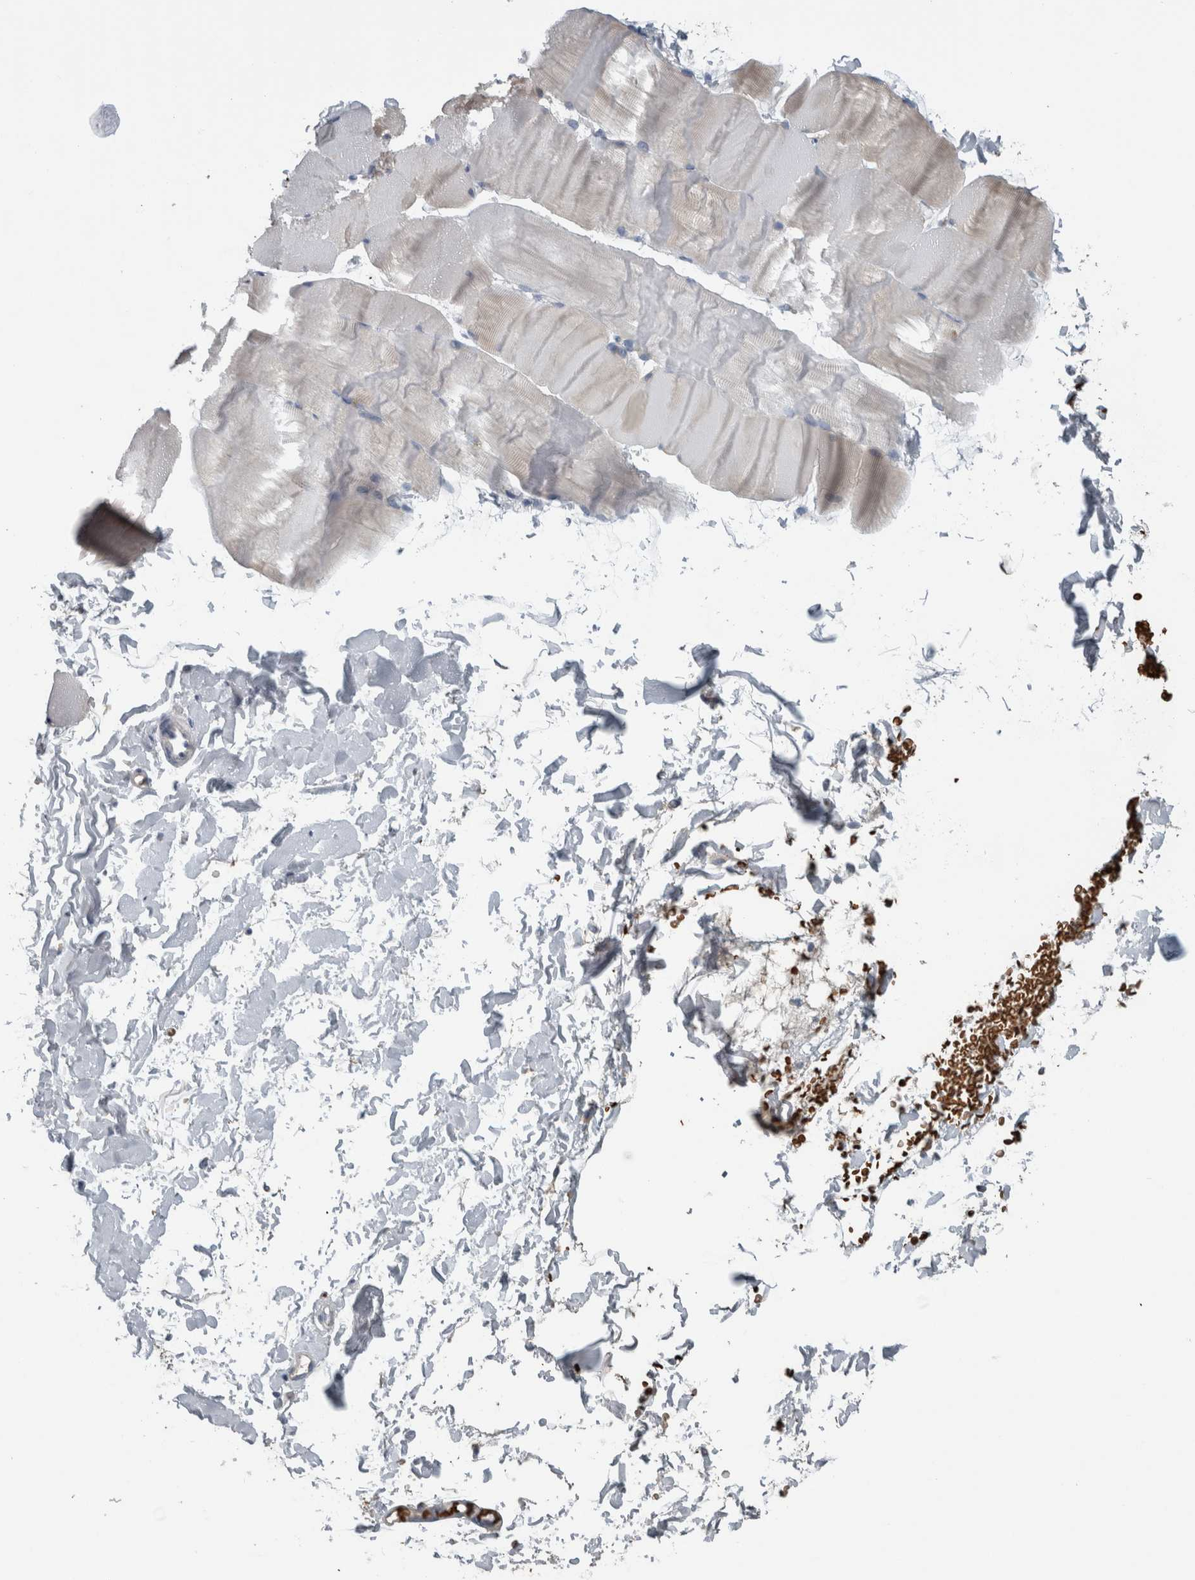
{"staining": {"intensity": "weak", "quantity": "<25%", "location": "cytoplasmic/membranous"}, "tissue": "skeletal muscle", "cell_type": "Myocytes", "image_type": "normal", "snomed": [{"axis": "morphology", "description": "Normal tissue, NOS"}, {"axis": "topography", "description": "Skin"}, {"axis": "topography", "description": "Skeletal muscle"}], "caption": "DAB immunohistochemical staining of benign skeletal muscle demonstrates no significant positivity in myocytes. (DAB (3,3'-diaminobenzidine) immunohistochemistry visualized using brightfield microscopy, high magnification).", "gene": "SH3GL2", "patient": {"sex": "male", "age": 83}}